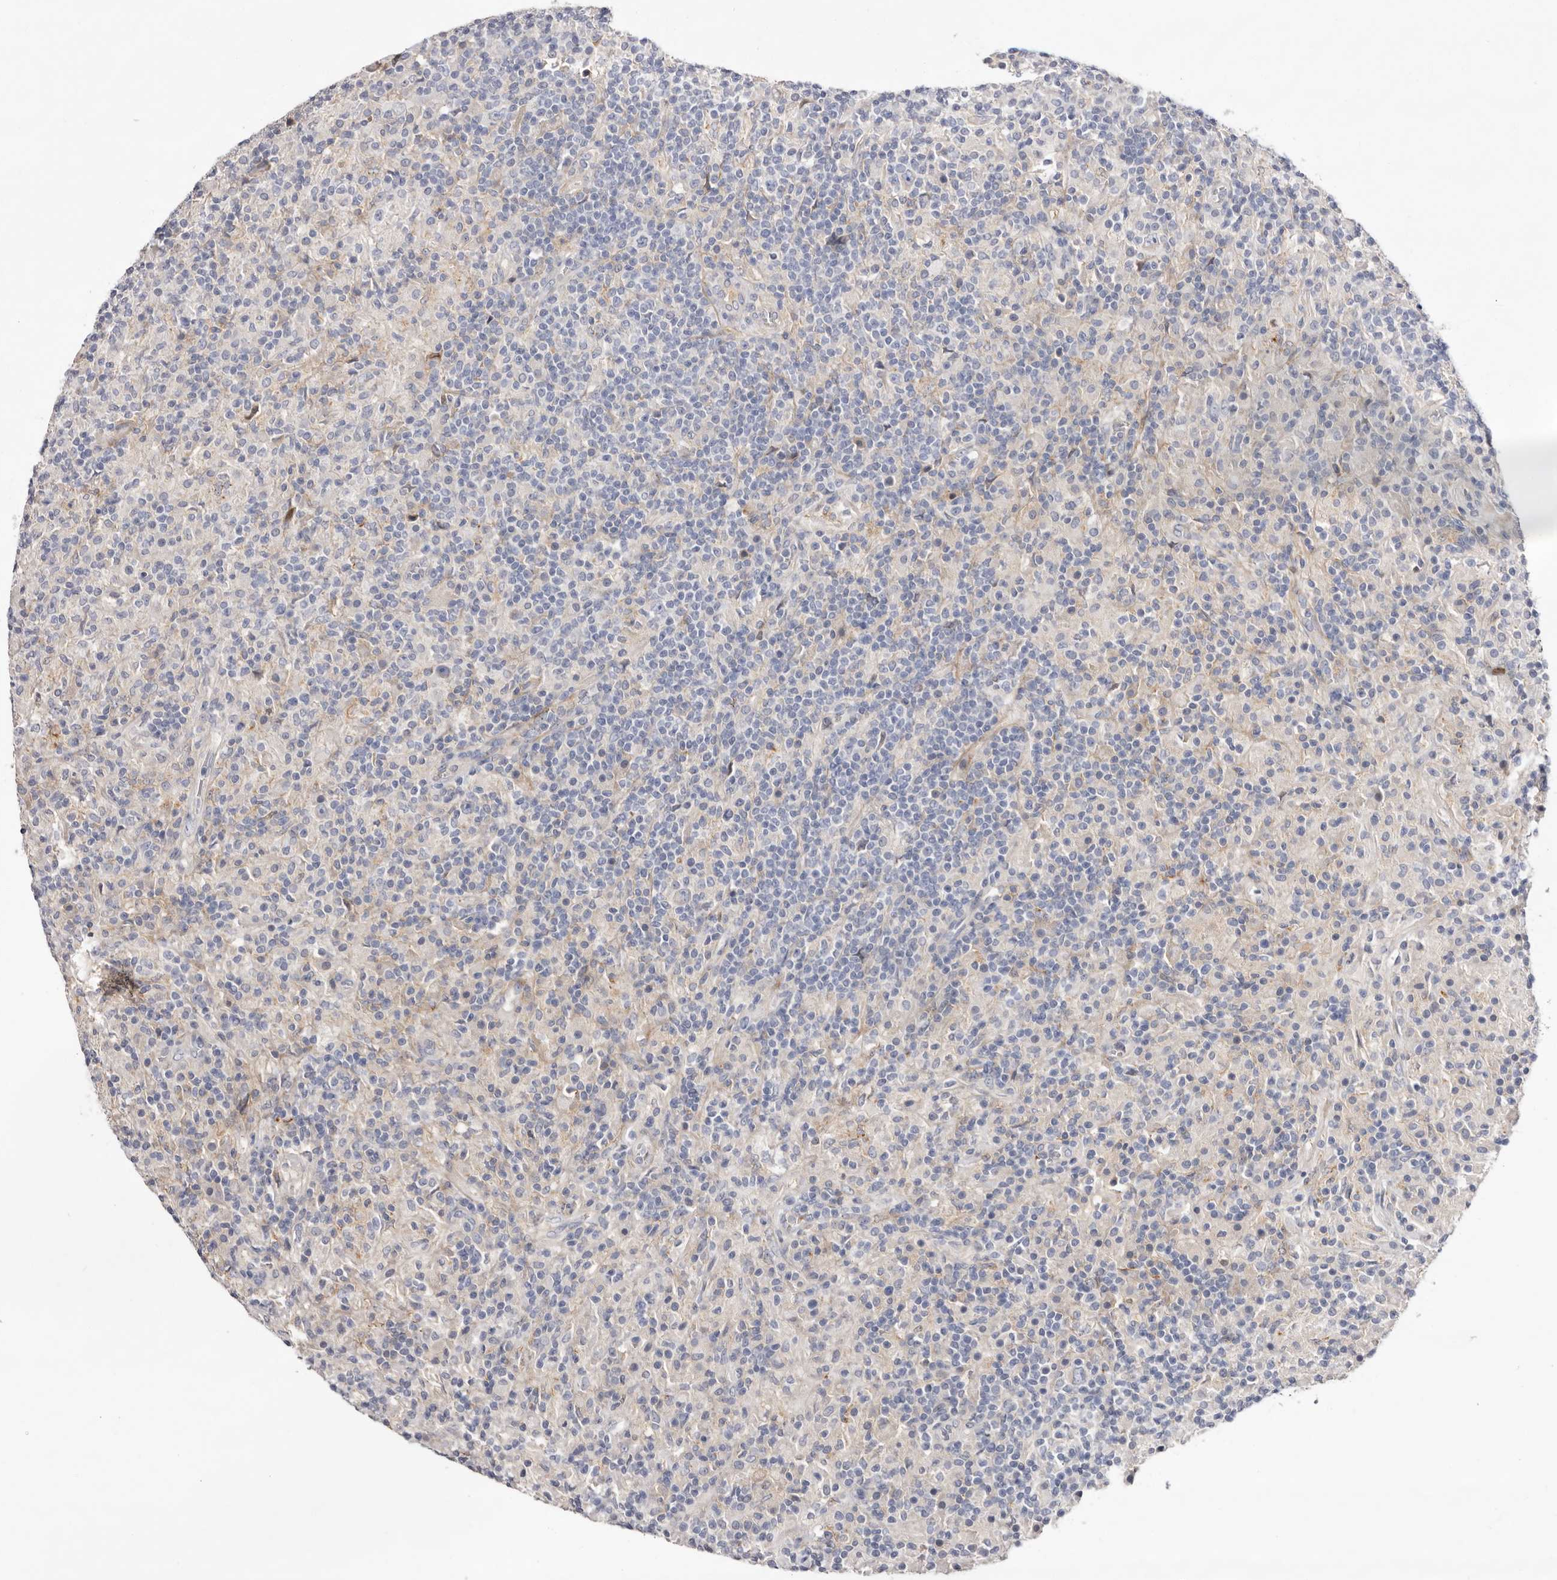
{"staining": {"intensity": "negative", "quantity": "none", "location": "none"}, "tissue": "lymphoma", "cell_type": "Tumor cells", "image_type": "cancer", "snomed": [{"axis": "morphology", "description": "Hodgkin's disease, NOS"}, {"axis": "topography", "description": "Lymph node"}], "caption": "The histopathology image demonstrates no staining of tumor cells in lymphoma.", "gene": "LMLN", "patient": {"sex": "male", "age": 70}}